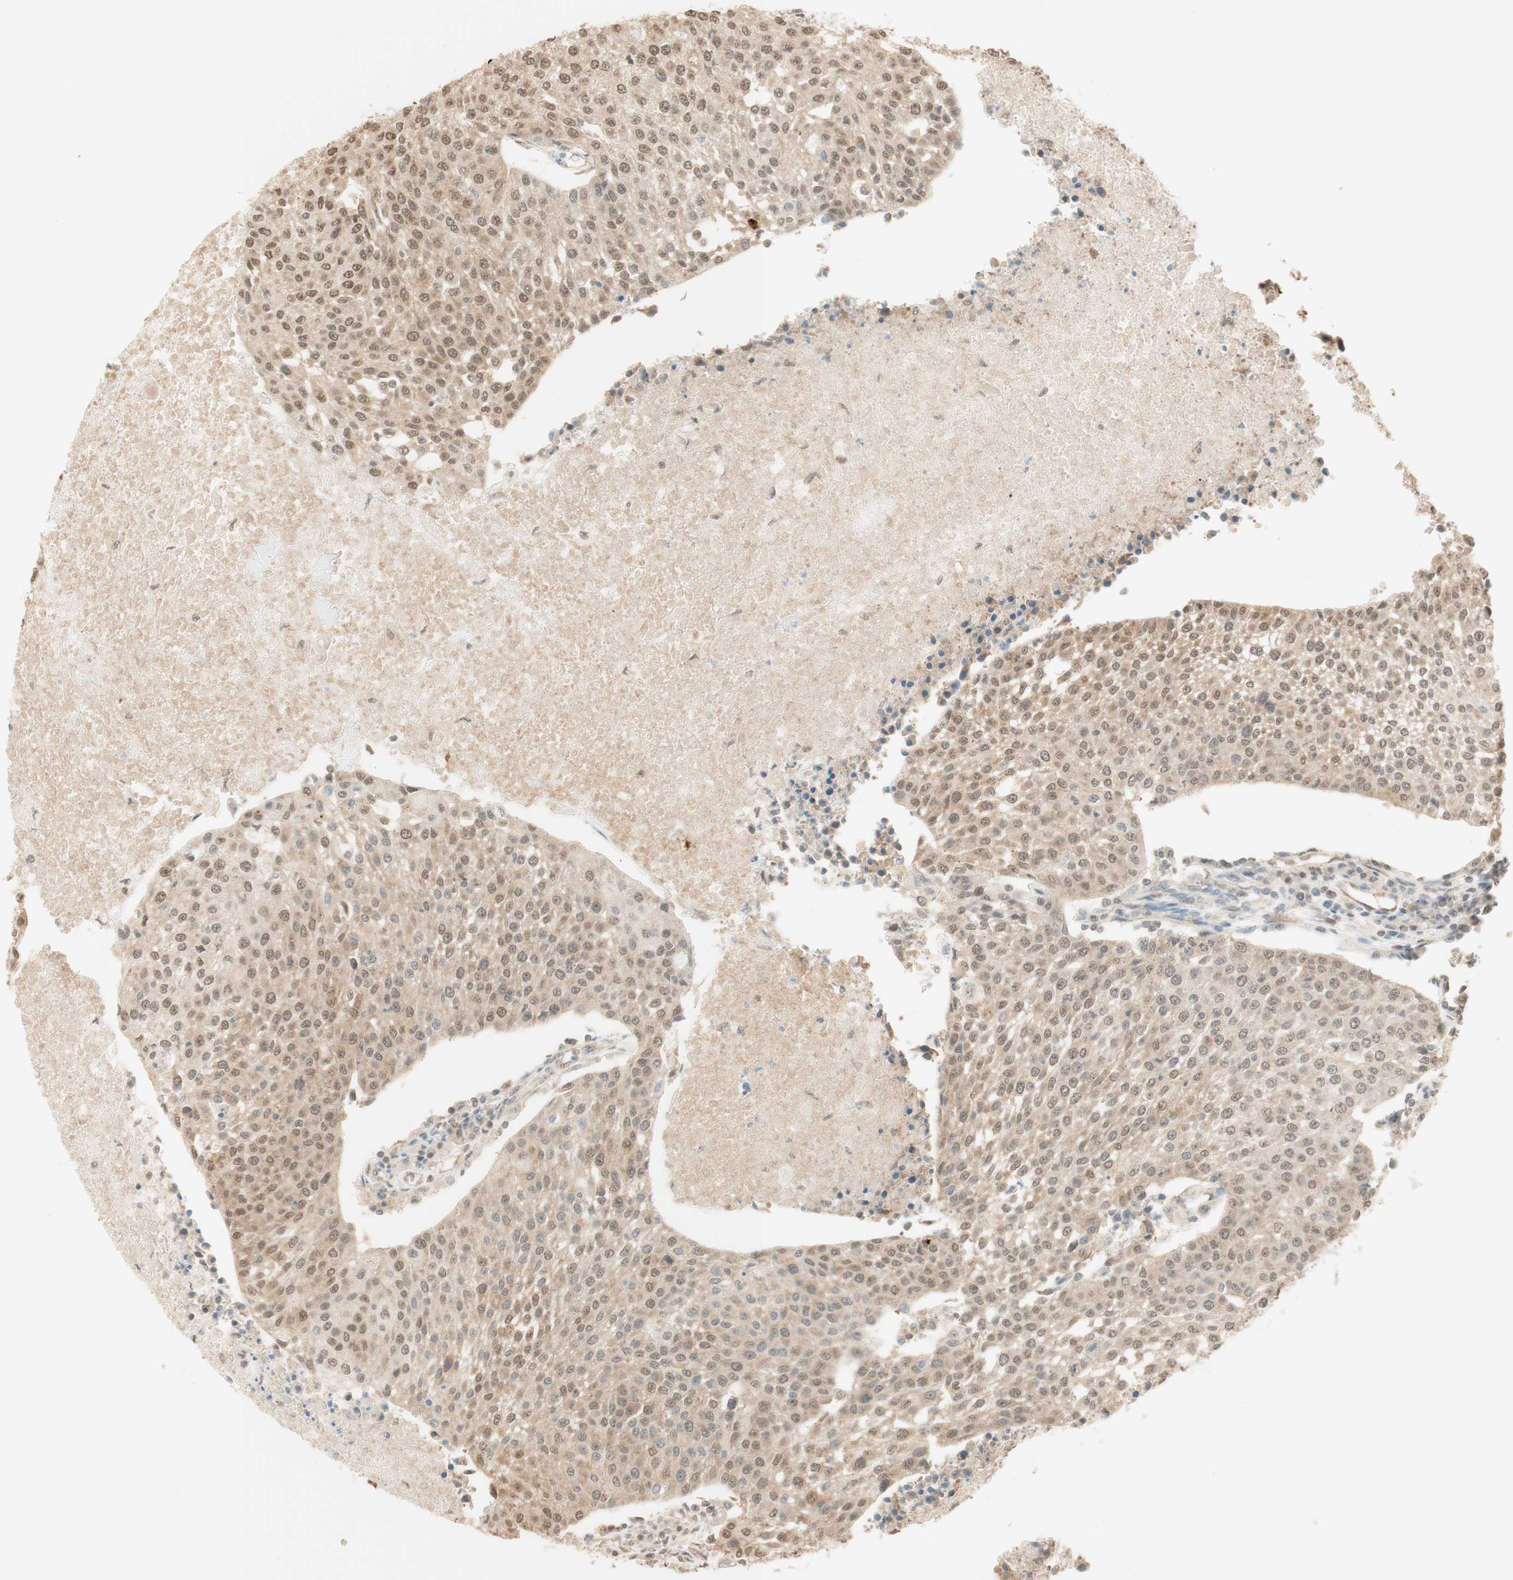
{"staining": {"intensity": "moderate", "quantity": ">75%", "location": "cytoplasmic/membranous,nuclear"}, "tissue": "urothelial cancer", "cell_type": "Tumor cells", "image_type": "cancer", "snomed": [{"axis": "morphology", "description": "Urothelial carcinoma, High grade"}, {"axis": "topography", "description": "Urinary bladder"}], "caption": "Tumor cells show medium levels of moderate cytoplasmic/membranous and nuclear staining in about >75% of cells in human urothelial cancer.", "gene": "SPINT2", "patient": {"sex": "female", "age": 85}}